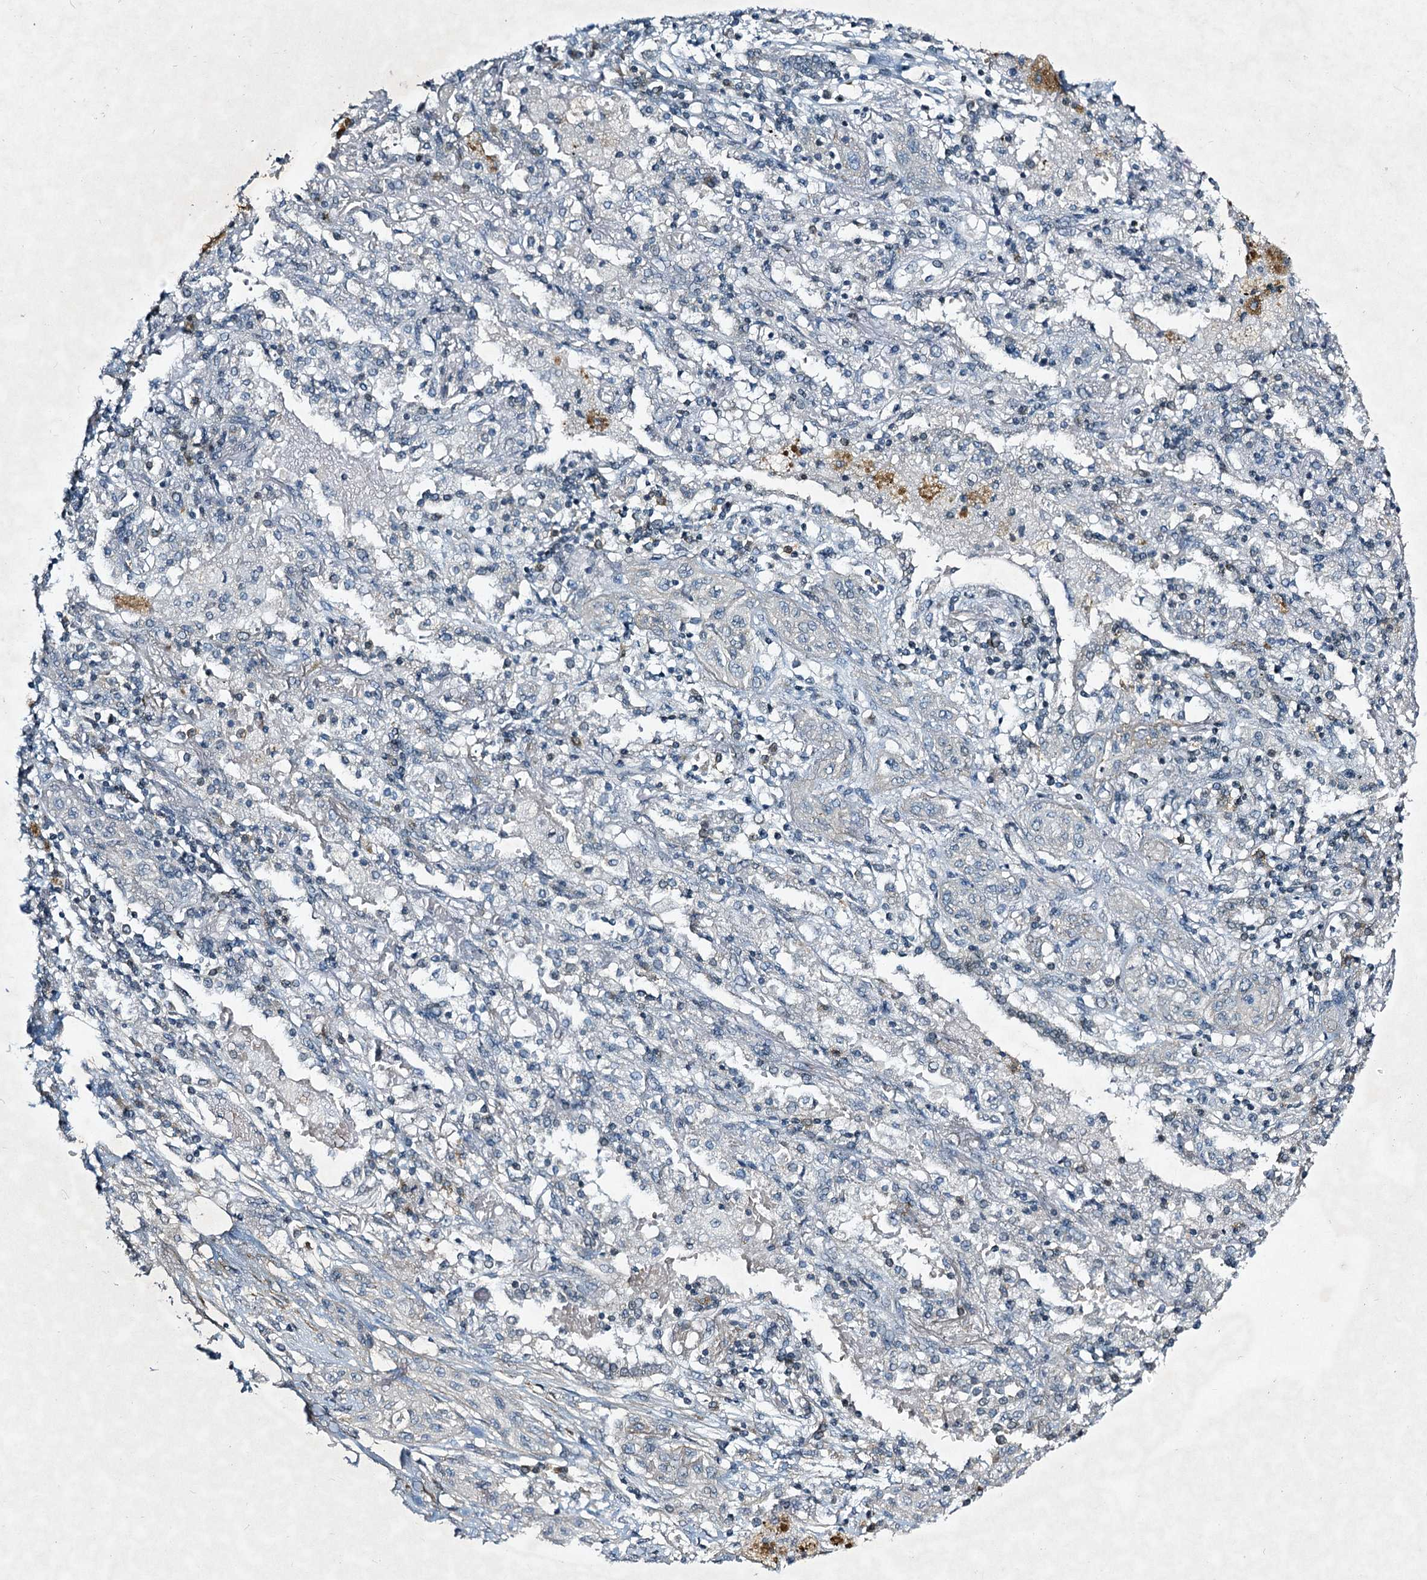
{"staining": {"intensity": "negative", "quantity": "none", "location": "none"}, "tissue": "lung cancer", "cell_type": "Tumor cells", "image_type": "cancer", "snomed": [{"axis": "morphology", "description": "Squamous cell carcinoma, NOS"}, {"axis": "topography", "description": "Lung"}], "caption": "Protein analysis of lung cancer (squamous cell carcinoma) demonstrates no significant staining in tumor cells.", "gene": "STAP1", "patient": {"sex": "female", "age": 47}}